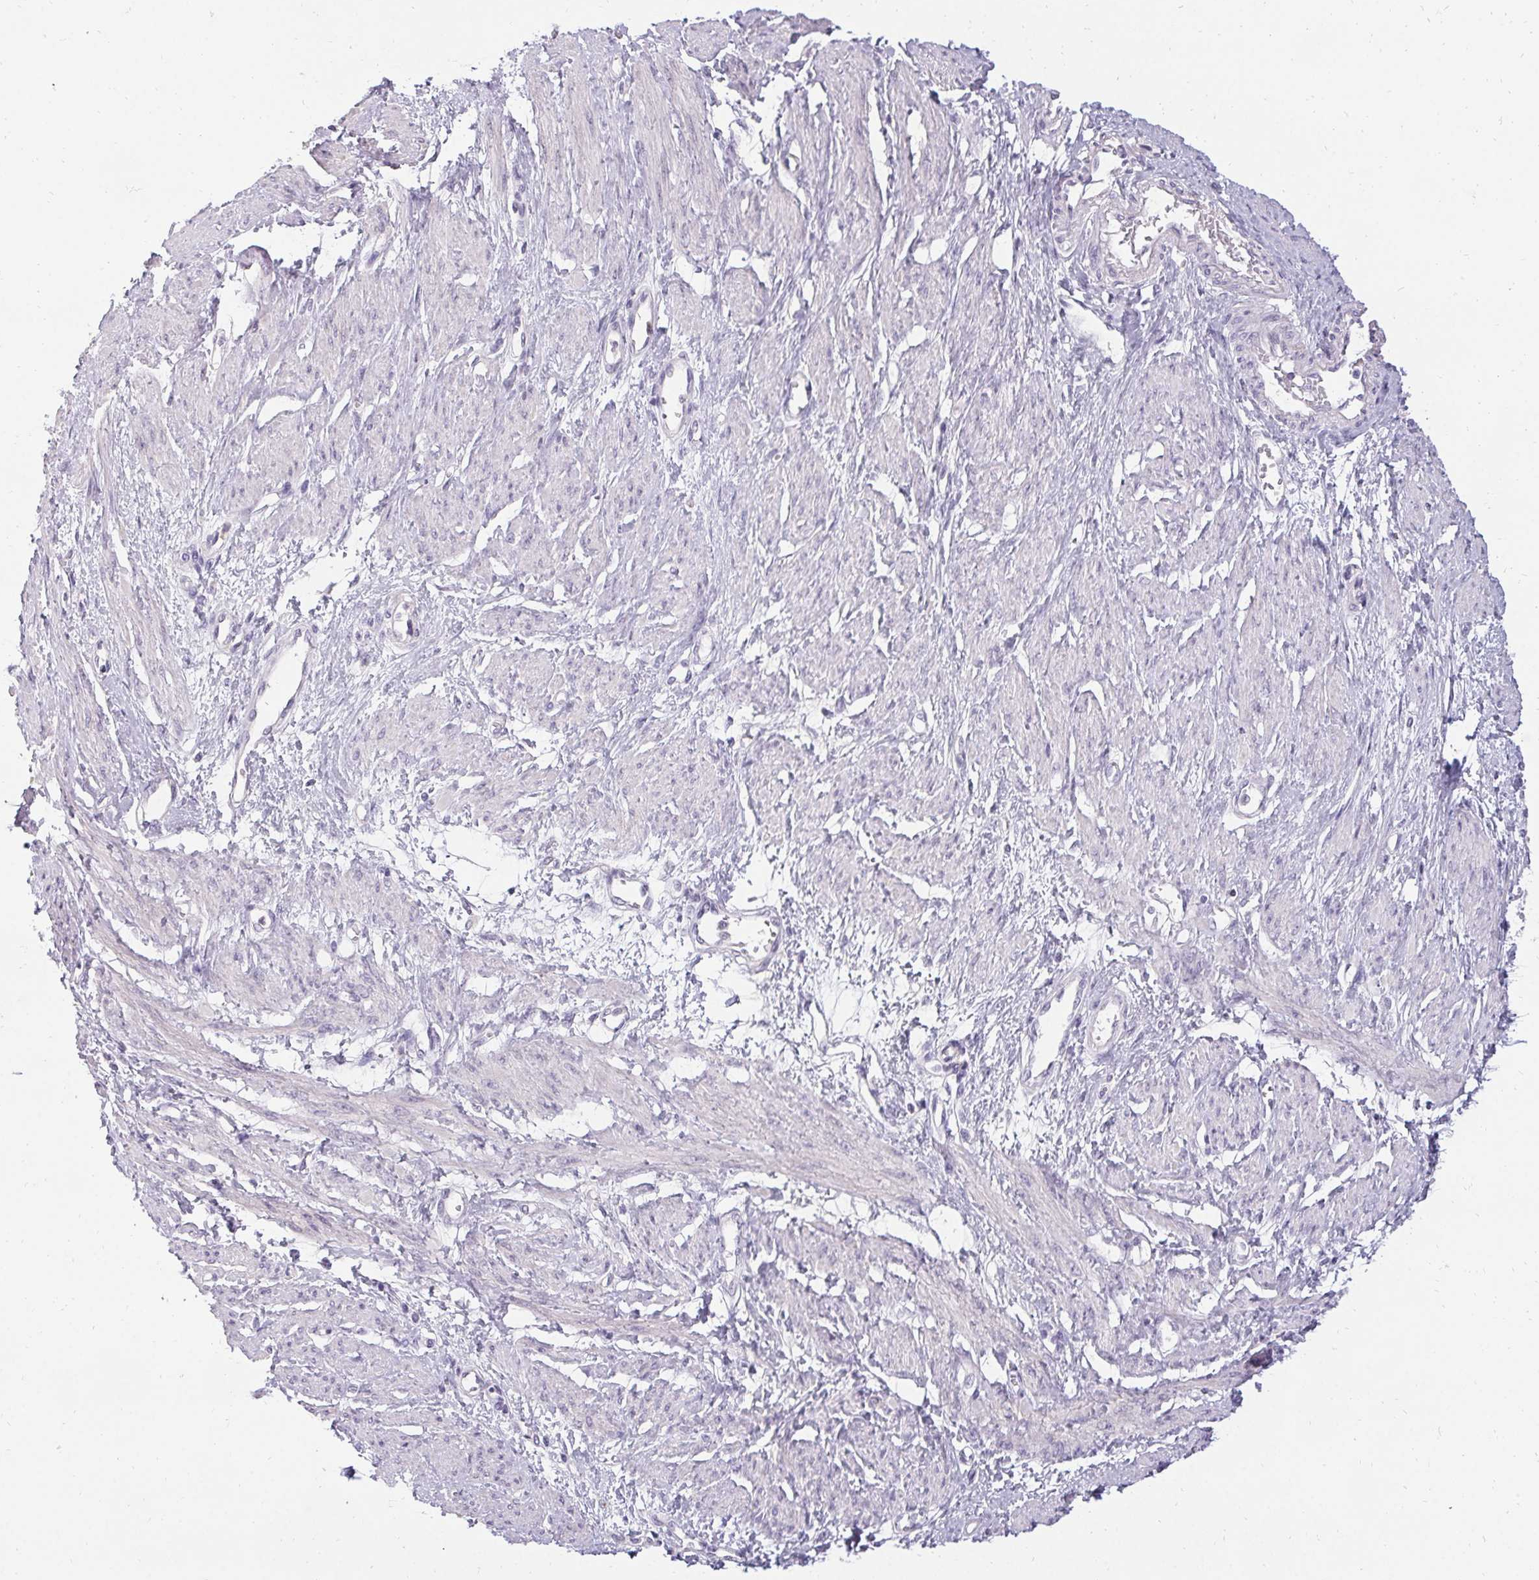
{"staining": {"intensity": "negative", "quantity": "none", "location": "none"}, "tissue": "smooth muscle", "cell_type": "Smooth muscle cells", "image_type": "normal", "snomed": [{"axis": "morphology", "description": "Normal tissue, NOS"}, {"axis": "topography", "description": "Smooth muscle"}, {"axis": "topography", "description": "Uterus"}], "caption": "Immunohistochemistry of normal human smooth muscle demonstrates no positivity in smooth muscle cells.", "gene": "PMEL", "patient": {"sex": "female", "age": 39}}